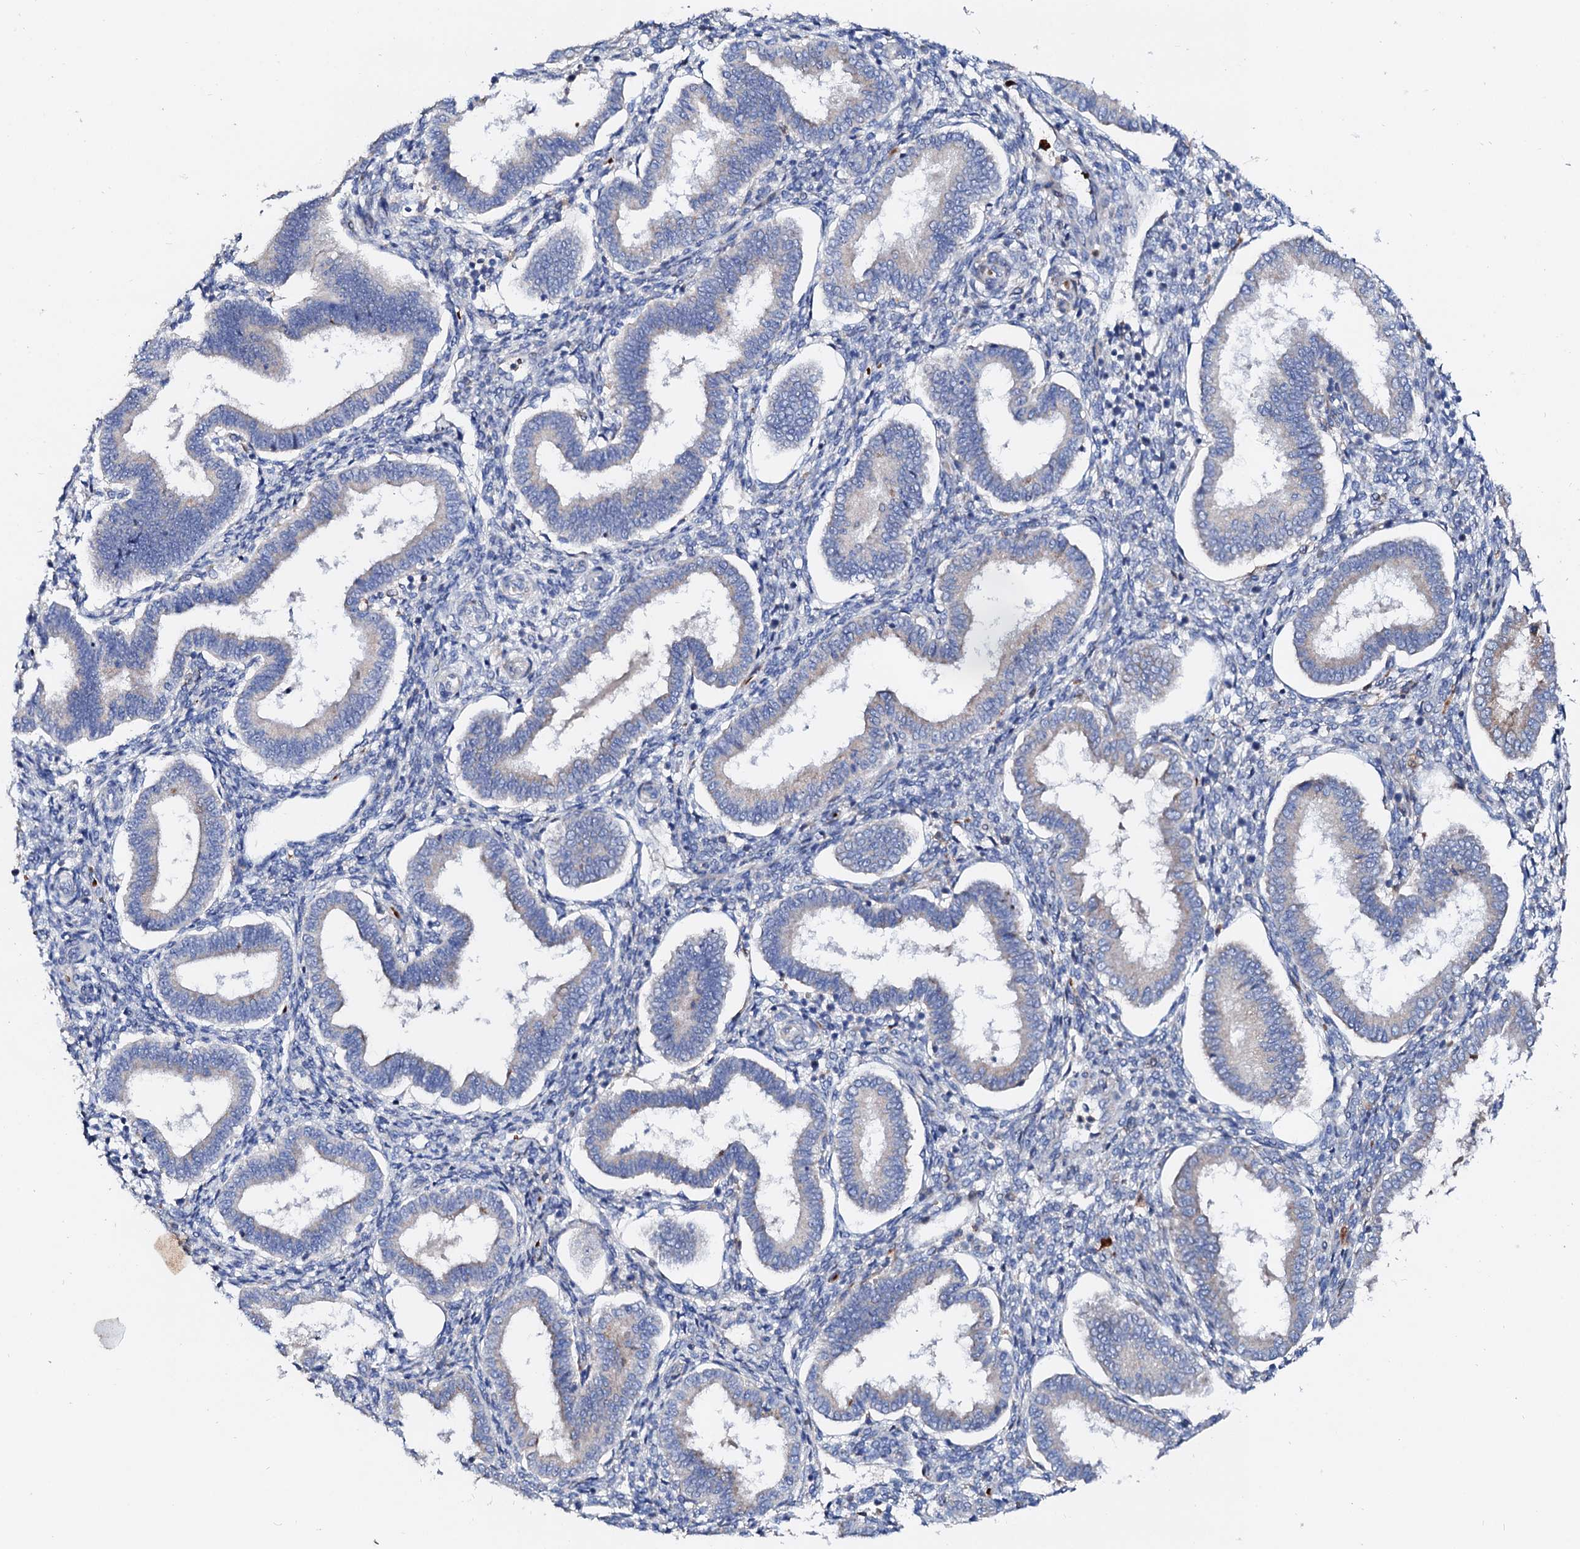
{"staining": {"intensity": "negative", "quantity": "none", "location": "none"}, "tissue": "endometrium", "cell_type": "Cells in endometrial stroma", "image_type": "normal", "snomed": [{"axis": "morphology", "description": "Normal tissue, NOS"}, {"axis": "topography", "description": "Endometrium"}], "caption": "Human endometrium stained for a protein using IHC shows no positivity in cells in endometrial stroma.", "gene": "SLC10A7", "patient": {"sex": "female", "age": 24}}